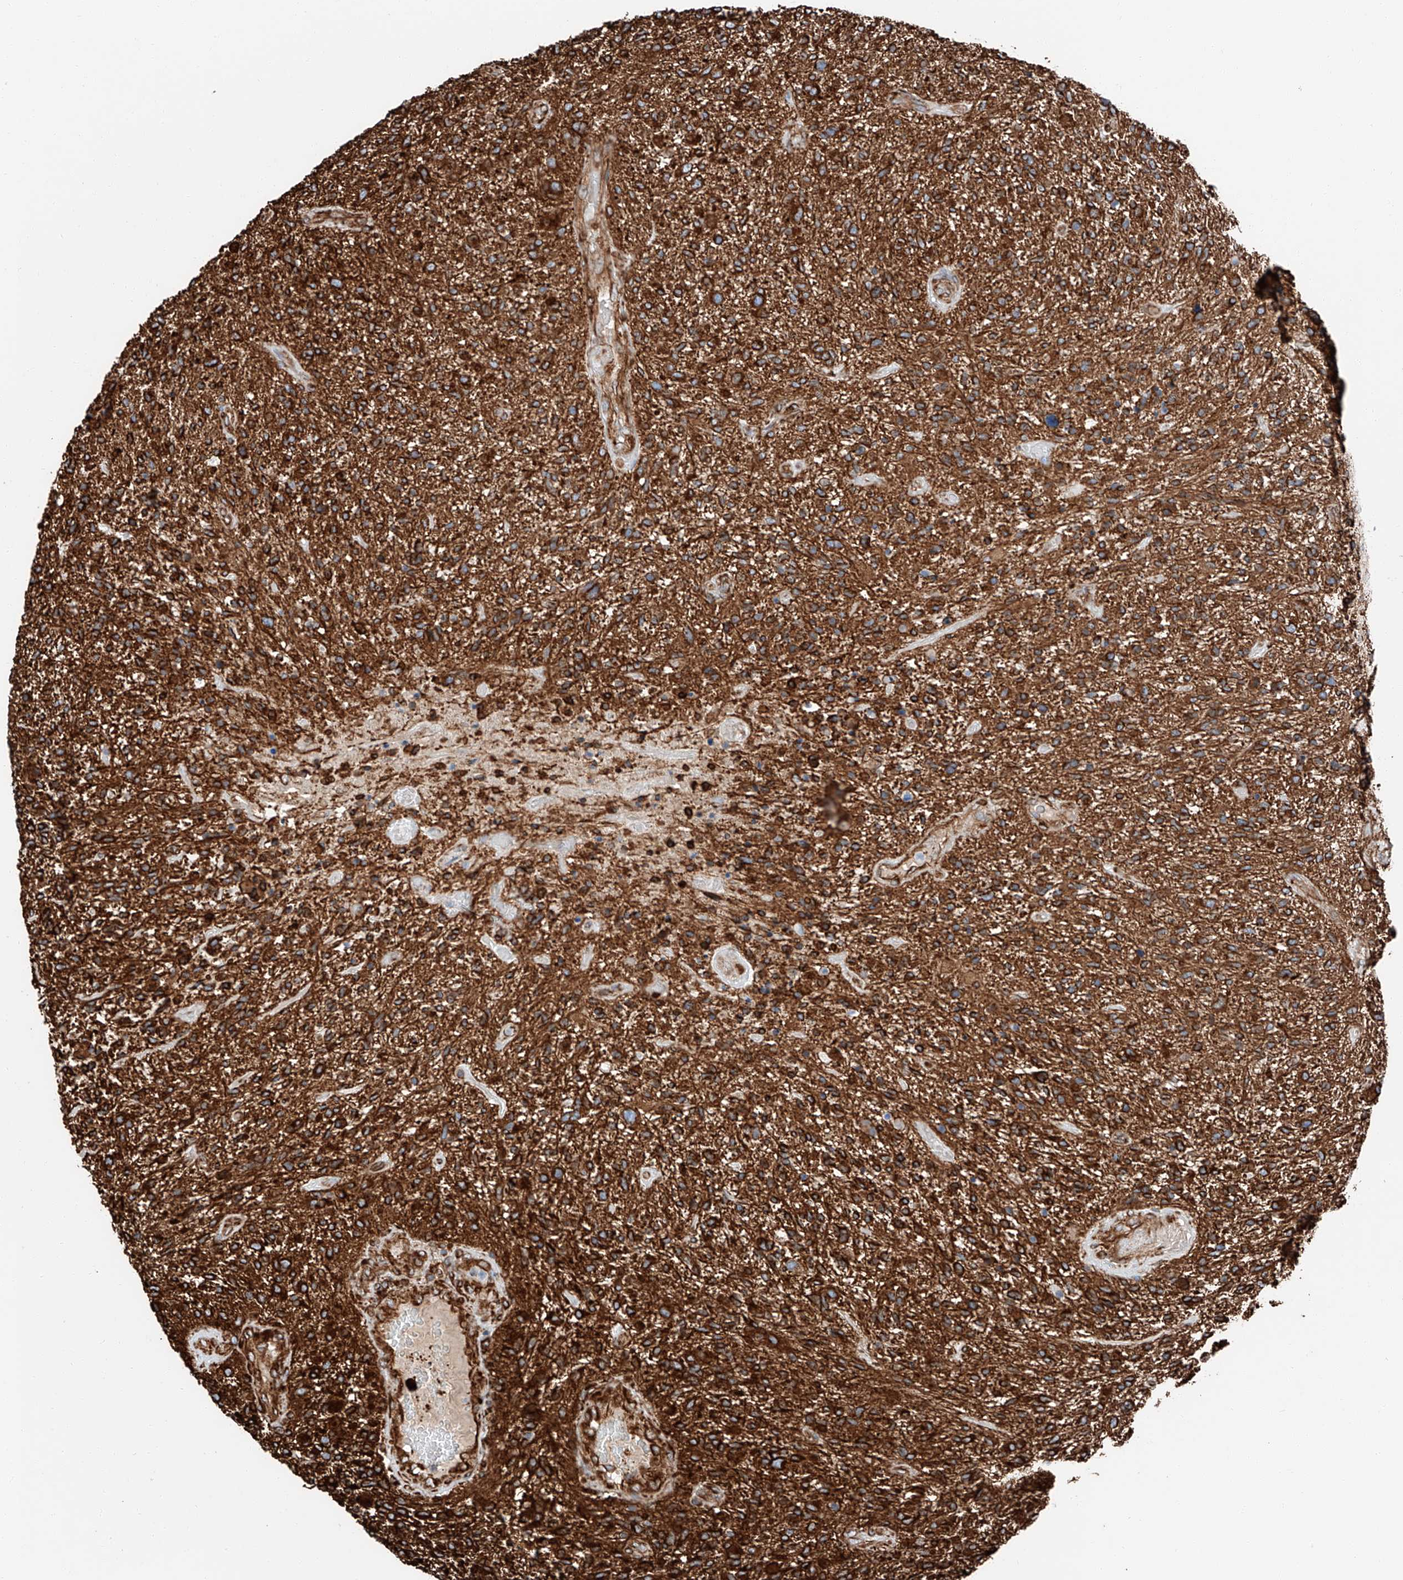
{"staining": {"intensity": "strong", "quantity": ">75%", "location": "cytoplasmic/membranous"}, "tissue": "glioma", "cell_type": "Tumor cells", "image_type": "cancer", "snomed": [{"axis": "morphology", "description": "Glioma, malignant, High grade"}, {"axis": "topography", "description": "Brain"}], "caption": "Glioma was stained to show a protein in brown. There is high levels of strong cytoplasmic/membranous staining in approximately >75% of tumor cells.", "gene": "ZNF804A", "patient": {"sex": "male", "age": 47}}